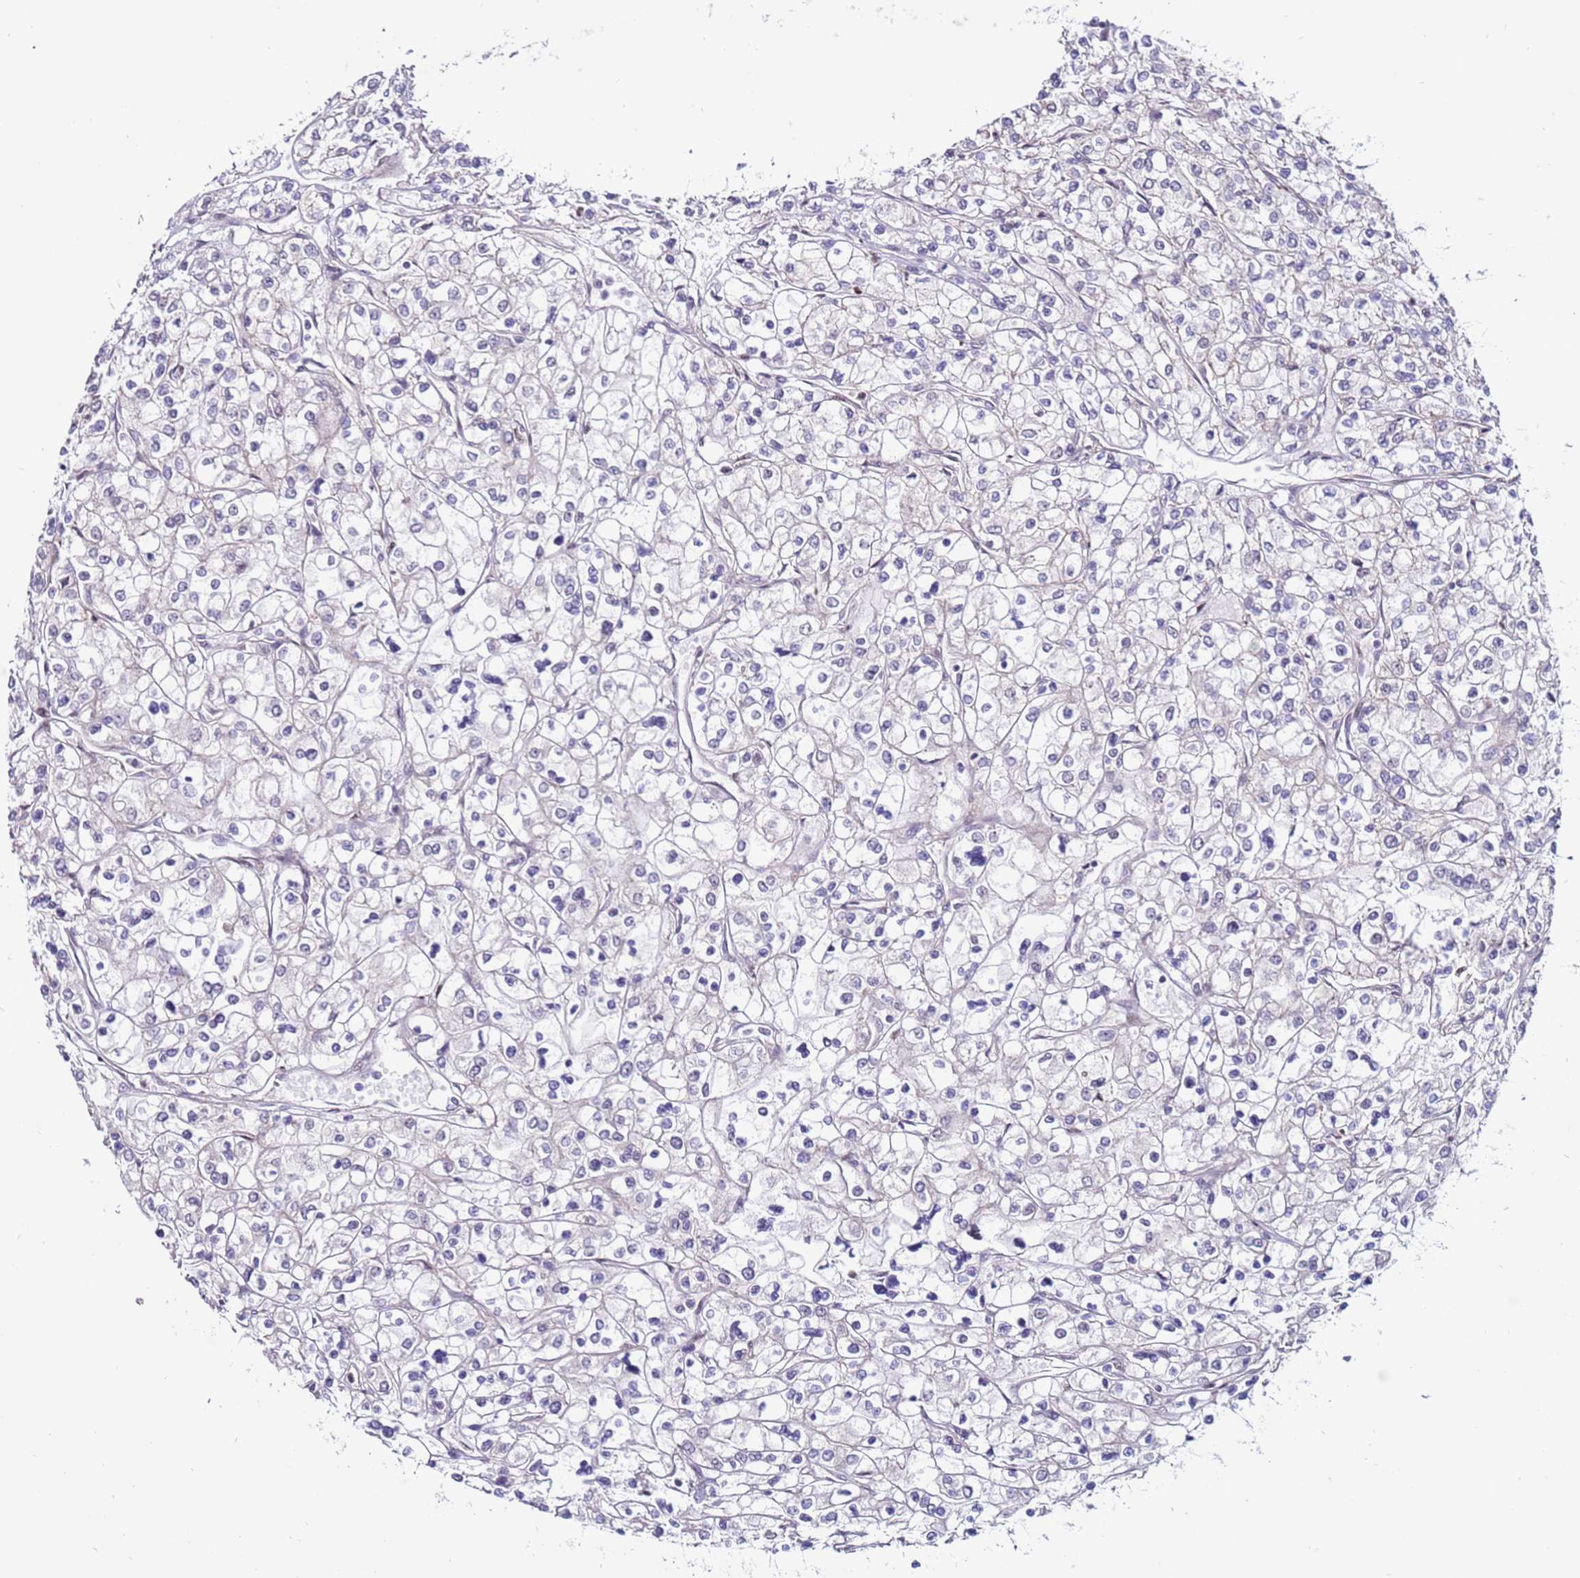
{"staining": {"intensity": "negative", "quantity": "none", "location": "none"}, "tissue": "renal cancer", "cell_type": "Tumor cells", "image_type": "cancer", "snomed": [{"axis": "morphology", "description": "Adenocarcinoma, NOS"}, {"axis": "topography", "description": "Kidney"}], "caption": "The histopathology image demonstrates no significant positivity in tumor cells of renal cancer.", "gene": "KPNA4", "patient": {"sex": "male", "age": 80}}